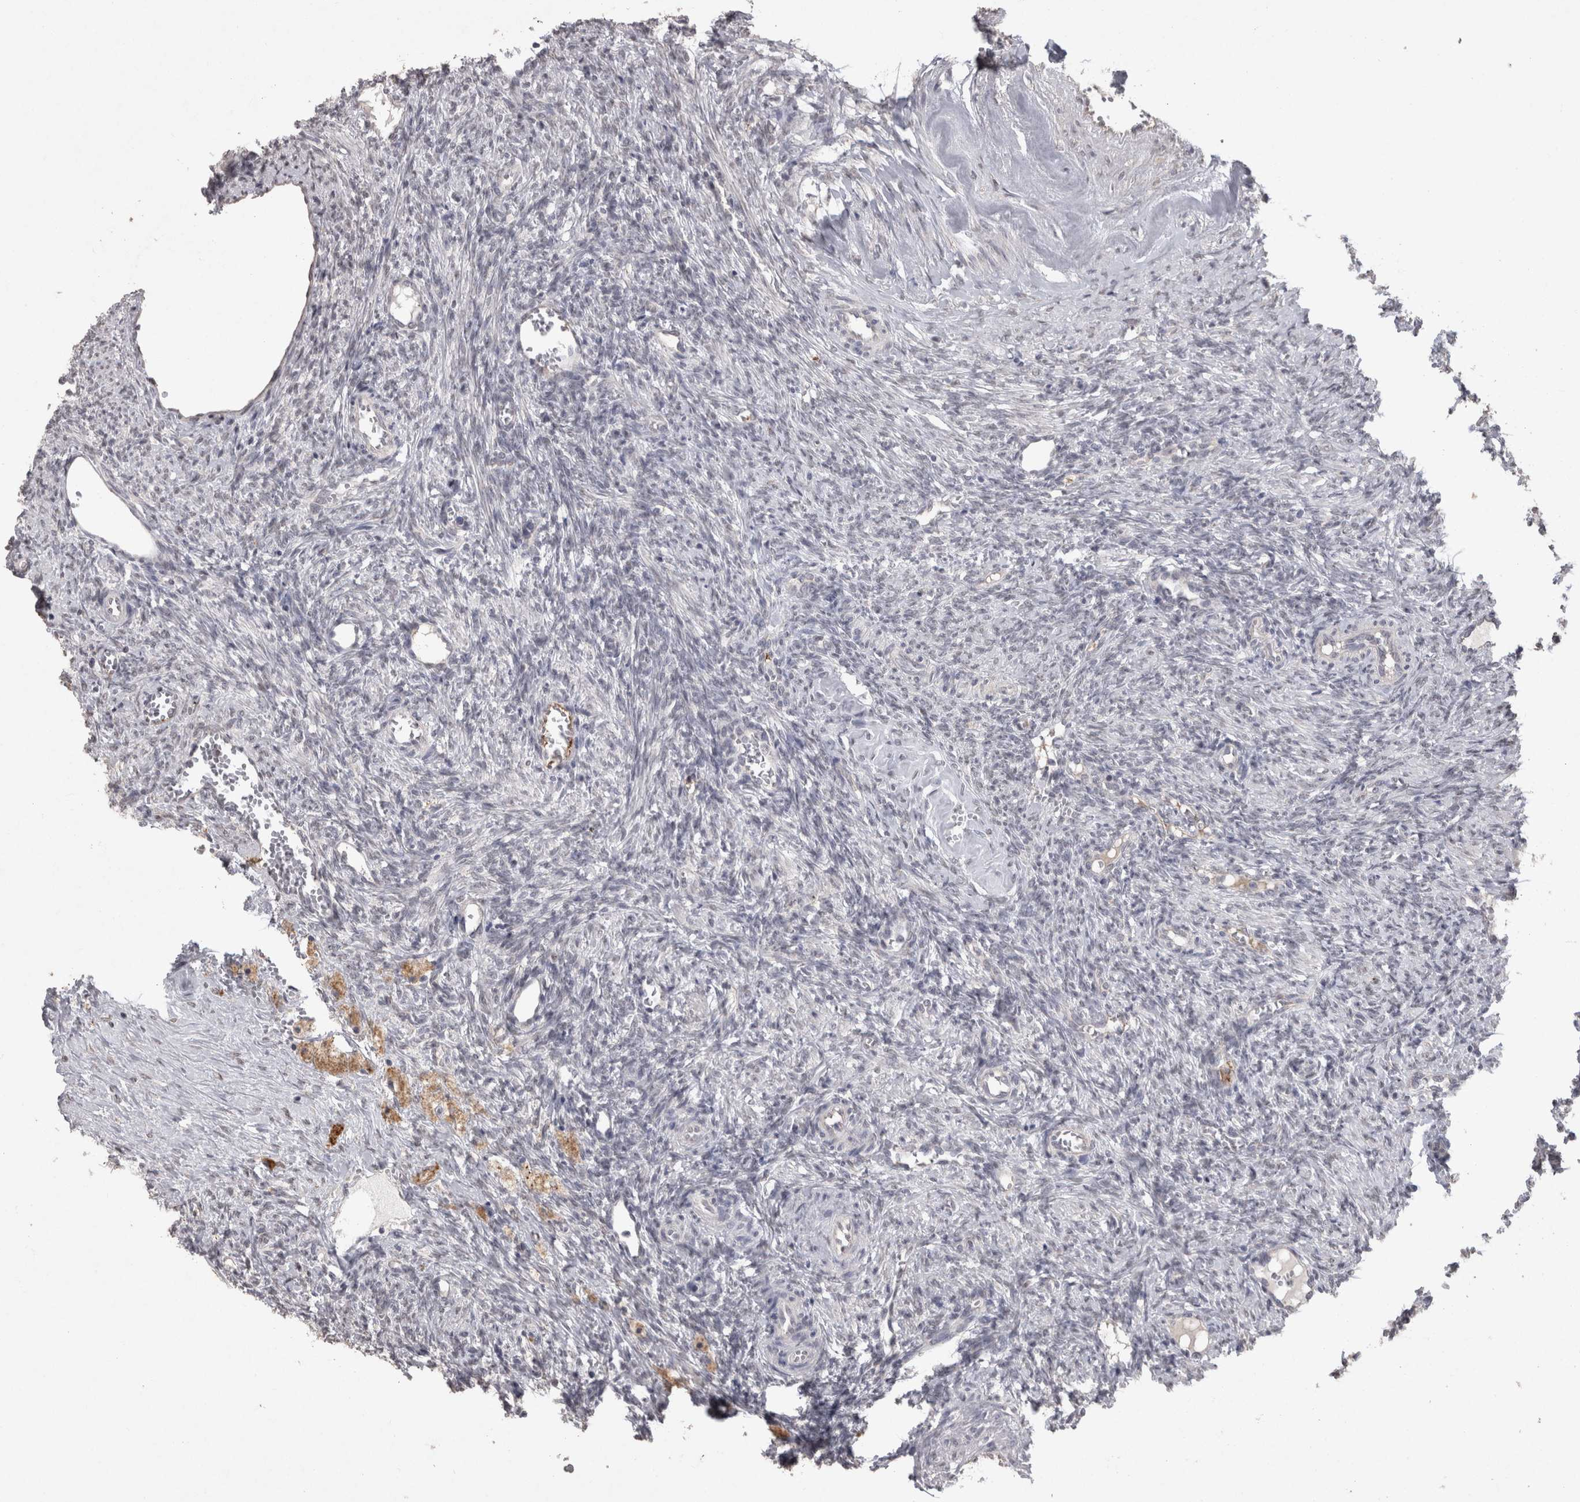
{"staining": {"intensity": "moderate", "quantity": ">75%", "location": "cytoplasmic/membranous"}, "tissue": "ovary", "cell_type": "Follicle cells", "image_type": "normal", "snomed": [{"axis": "morphology", "description": "Normal tissue, NOS"}, {"axis": "topography", "description": "Ovary"}], "caption": "Protein staining of benign ovary displays moderate cytoplasmic/membranous positivity in approximately >75% of follicle cells. (IHC, brightfield microscopy, high magnification).", "gene": "MEP1A", "patient": {"sex": "female", "age": 41}}